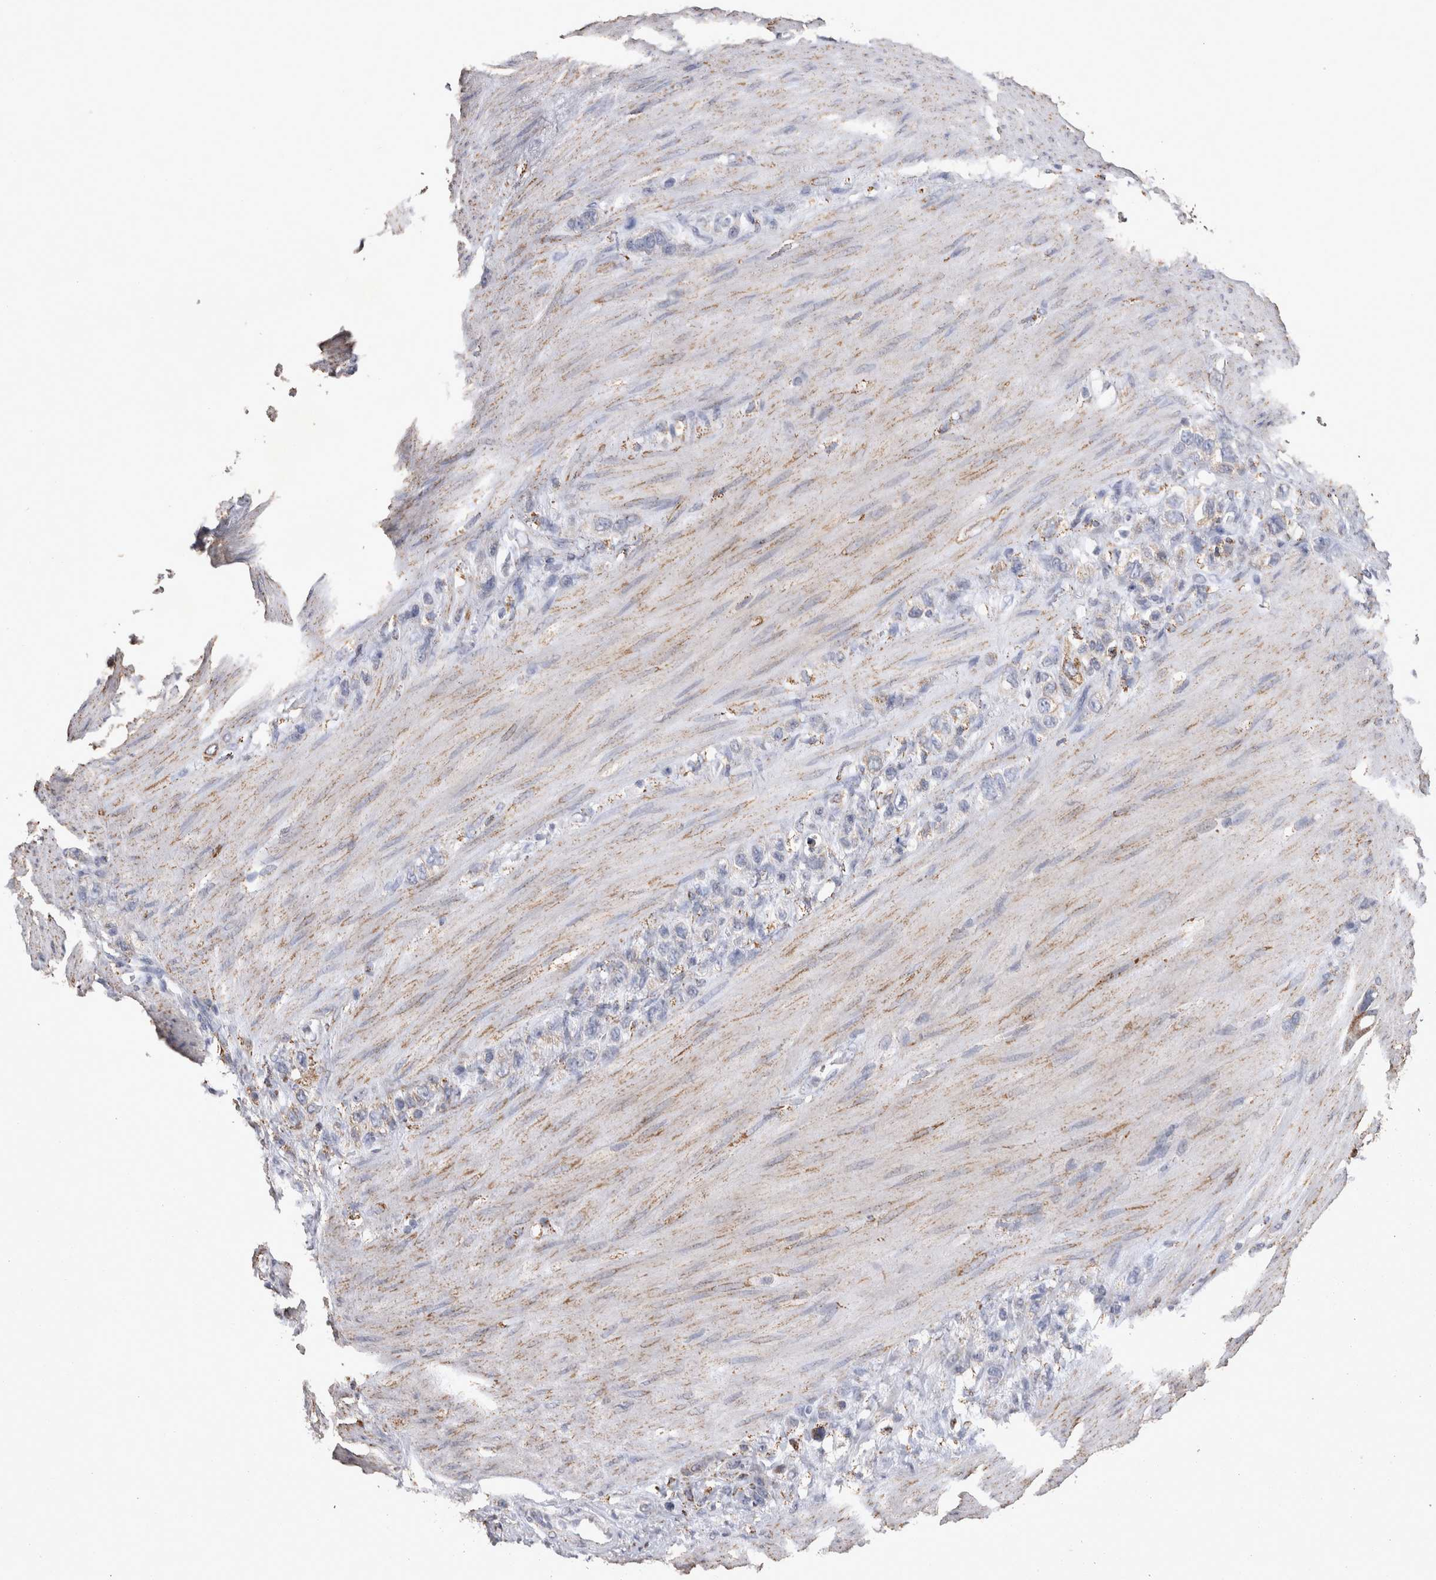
{"staining": {"intensity": "negative", "quantity": "none", "location": "none"}, "tissue": "stomach cancer", "cell_type": "Tumor cells", "image_type": "cancer", "snomed": [{"axis": "morphology", "description": "Adenocarcinoma, NOS"}, {"axis": "morphology", "description": "Adenocarcinoma, High grade"}, {"axis": "topography", "description": "Stomach, upper"}, {"axis": "topography", "description": "Stomach, lower"}], "caption": "The immunohistochemistry (IHC) micrograph has no significant positivity in tumor cells of adenocarcinoma (stomach) tissue. The staining is performed using DAB brown chromogen with nuclei counter-stained in using hematoxylin.", "gene": "DKK3", "patient": {"sex": "female", "age": 65}}